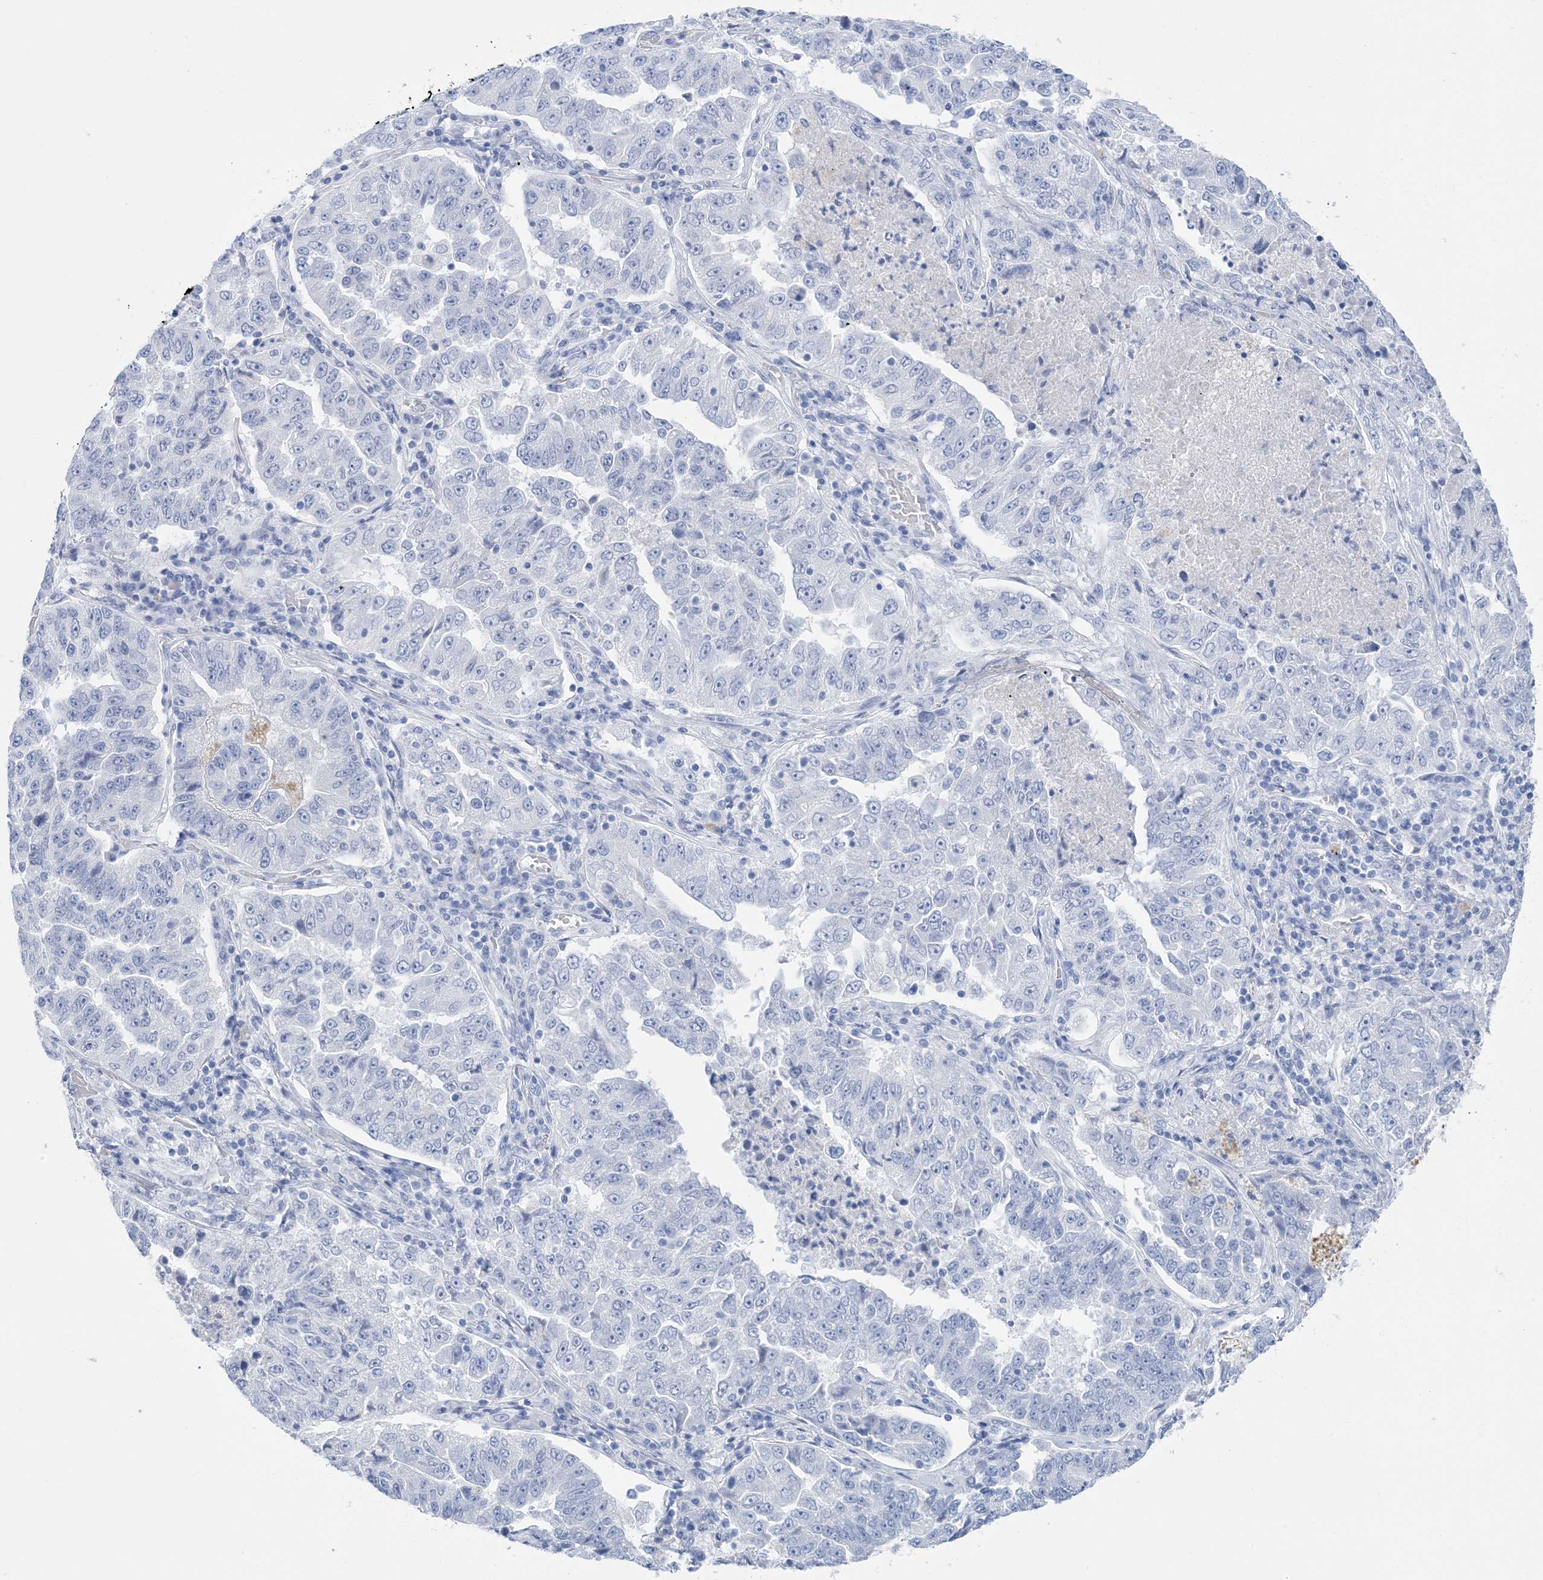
{"staining": {"intensity": "negative", "quantity": "none", "location": "none"}, "tissue": "lung cancer", "cell_type": "Tumor cells", "image_type": "cancer", "snomed": [{"axis": "morphology", "description": "Adenocarcinoma, NOS"}, {"axis": "topography", "description": "Lung"}], "caption": "Lung adenocarcinoma was stained to show a protein in brown. There is no significant expression in tumor cells.", "gene": "SH3YL1", "patient": {"sex": "female", "age": 51}}